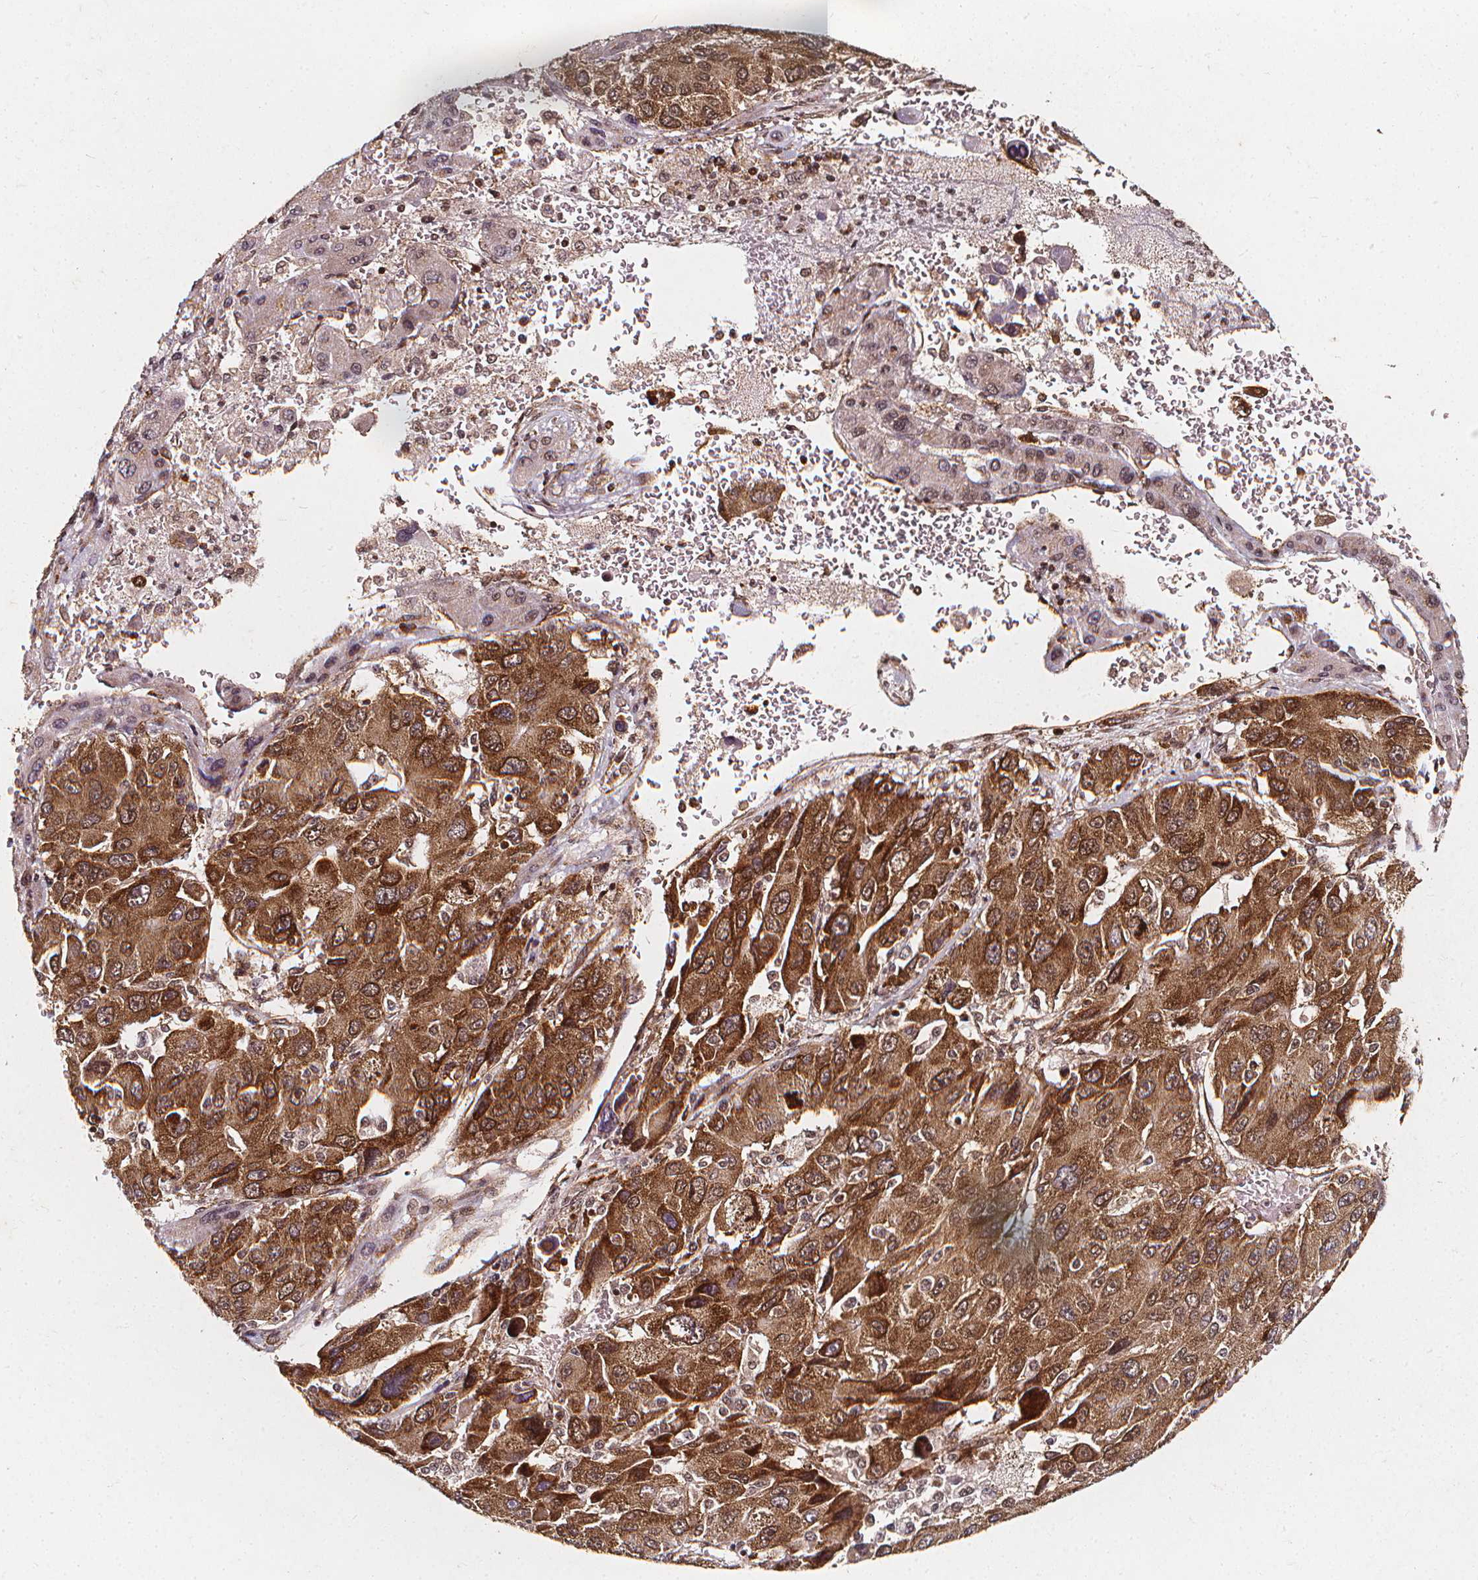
{"staining": {"intensity": "strong", "quantity": "25%-75%", "location": "cytoplasmic/membranous,nuclear"}, "tissue": "liver cancer", "cell_type": "Tumor cells", "image_type": "cancer", "snomed": [{"axis": "morphology", "description": "Carcinoma, Hepatocellular, NOS"}, {"axis": "topography", "description": "Liver"}], "caption": "The image demonstrates staining of hepatocellular carcinoma (liver), revealing strong cytoplasmic/membranous and nuclear protein positivity (brown color) within tumor cells.", "gene": "SMN1", "patient": {"sex": "female", "age": 41}}